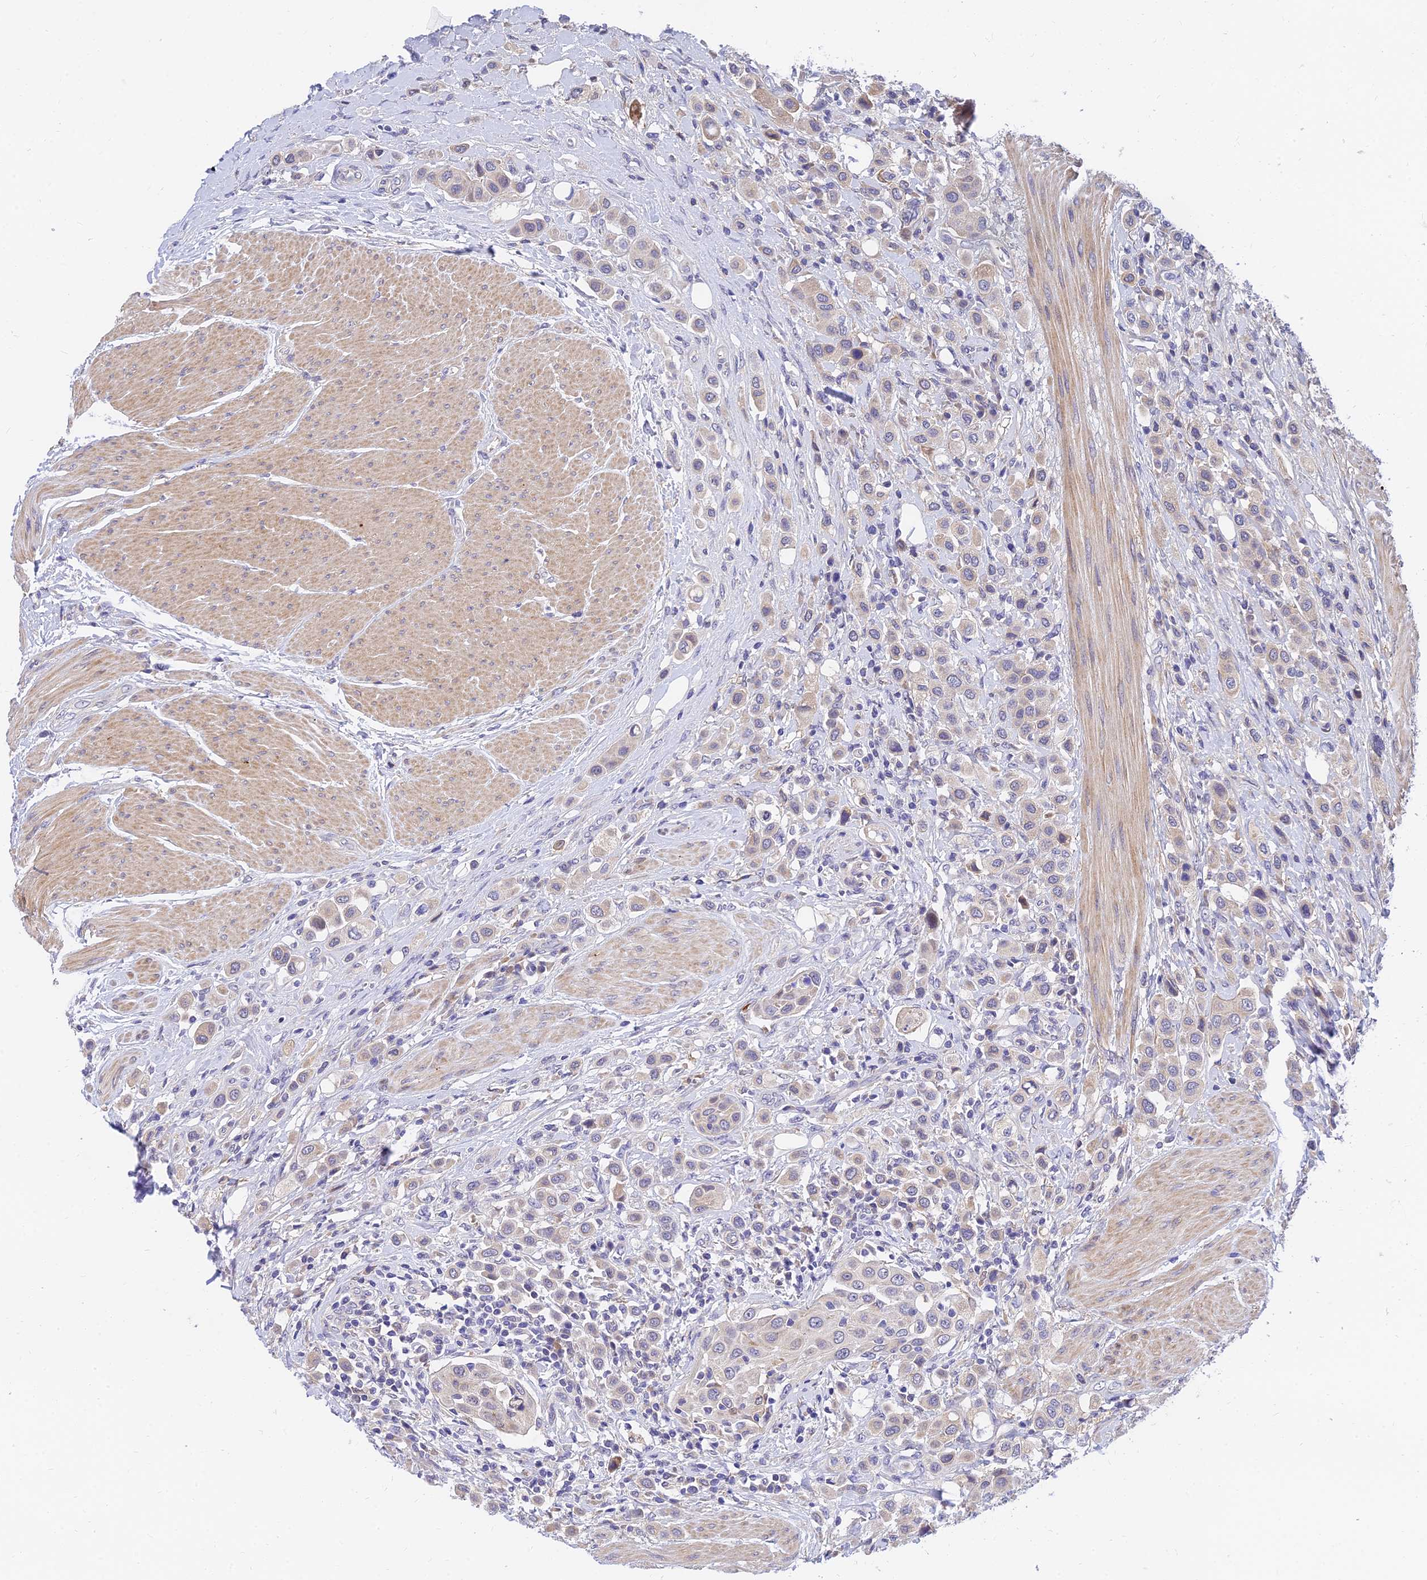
{"staining": {"intensity": "negative", "quantity": "none", "location": "none"}, "tissue": "urothelial cancer", "cell_type": "Tumor cells", "image_type": "cancer", "snomed": [{"axis": "morphology", "description": "Urothelial carcinoma, High grade"}, {"axis": "topography", "description": "Urinary bladder"}], "caption": "The micrograph shows no significant expression in tumor cells of urothelial cancer.", "gene": "ANKS4B", "patient": {"sex": "male", "age": 50}}